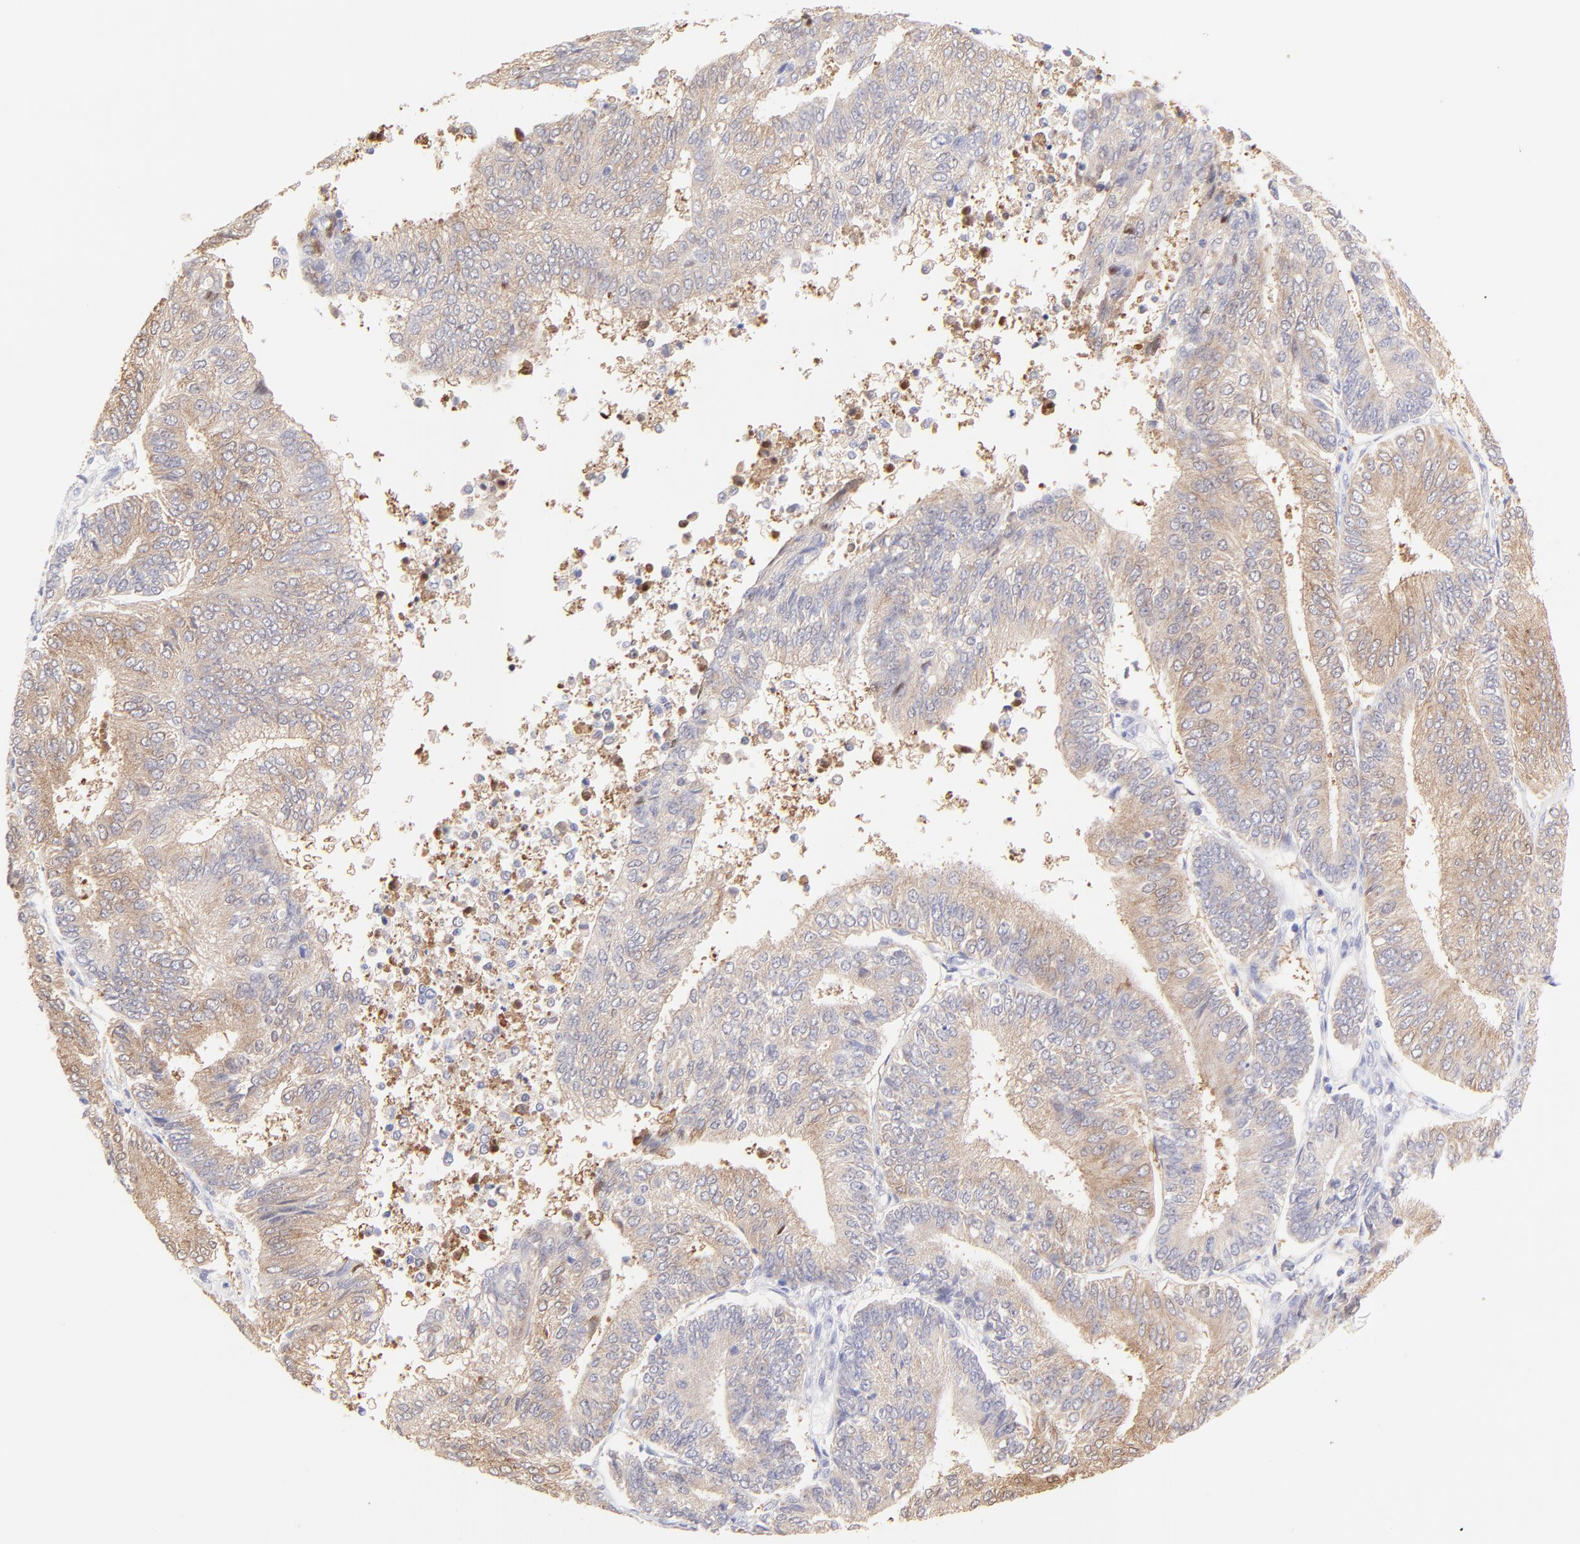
{"staining": {"intensity": "weak", "quantity": ">75%", "location": "cytoplasmic/membranous"}, "tissue": "endometrial cancer", "cell_type": "Tumor cells", "image_type": "cancer", "snomed": [{"axis": "morphology", "description": "Adenocarcinoma, NOS"}, {"axis": "topography", "description": "Endometrium"}], "caption": "The immunohistochemical stain highlights weak cytoplasmic/membranous expression in tumor cells of endometrial cancer (adenocarcinoma) tissue.", "gene": "HYAL1", "patient": {"sex": "female", "age": 55}}